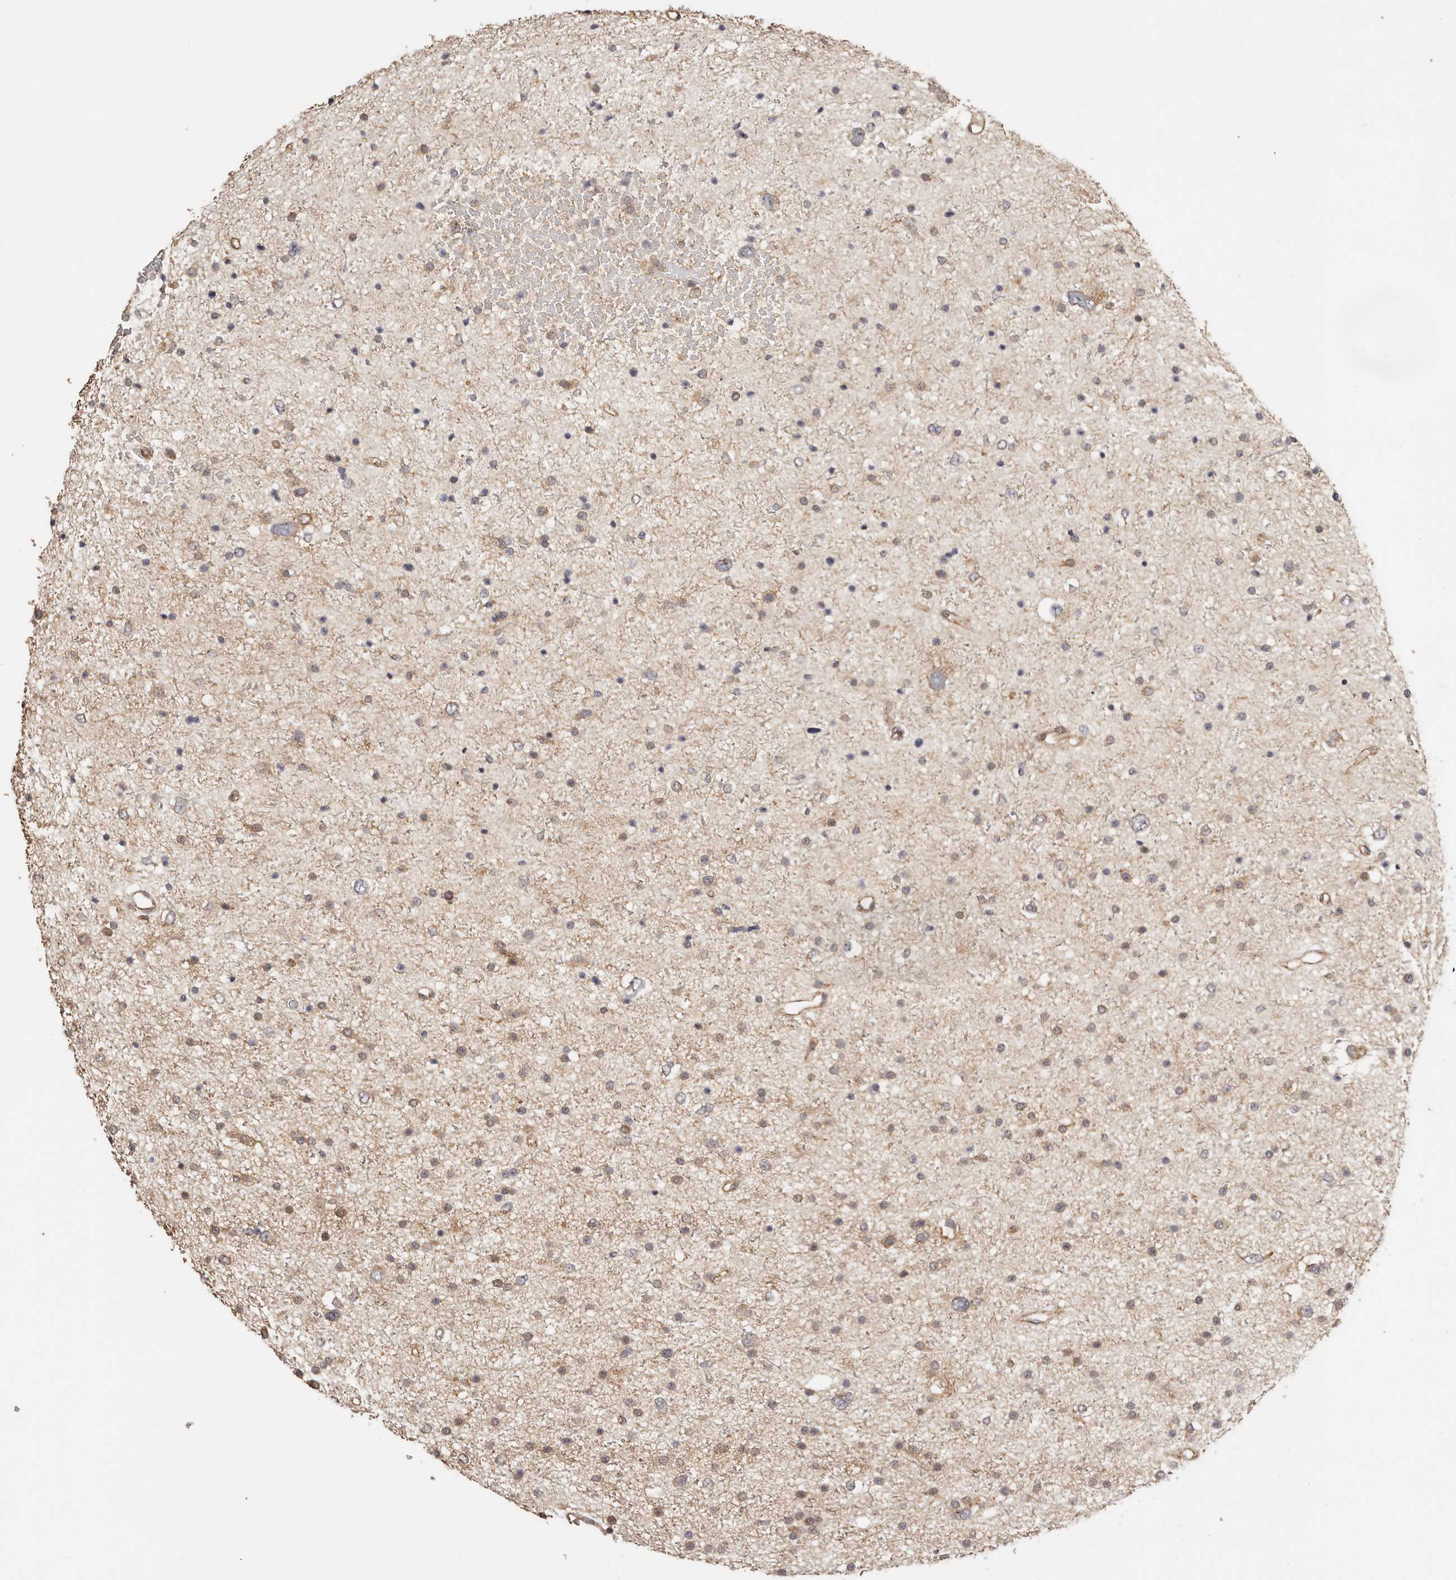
{"staining": {"intensity": "weak", "quantity": "25%-75%", "location": "cytoplasmic/membranous"}, "tissue": "glioma", "cell_type": "Tumor cells", "image_type": "cancer", "snomed": [{"axis": "morphology", "description": "Glioma, malignant, Low grade"}, {"axis": "topography", "description": "Brain"}], "caption": "Glioma stained for a protein exhibits weak cytoplasmic/membranous positivity in tumor cells. Nuclei are stained in blue.", "gene": "AFDN", "patient": {"sex": "female", "age": 37}}